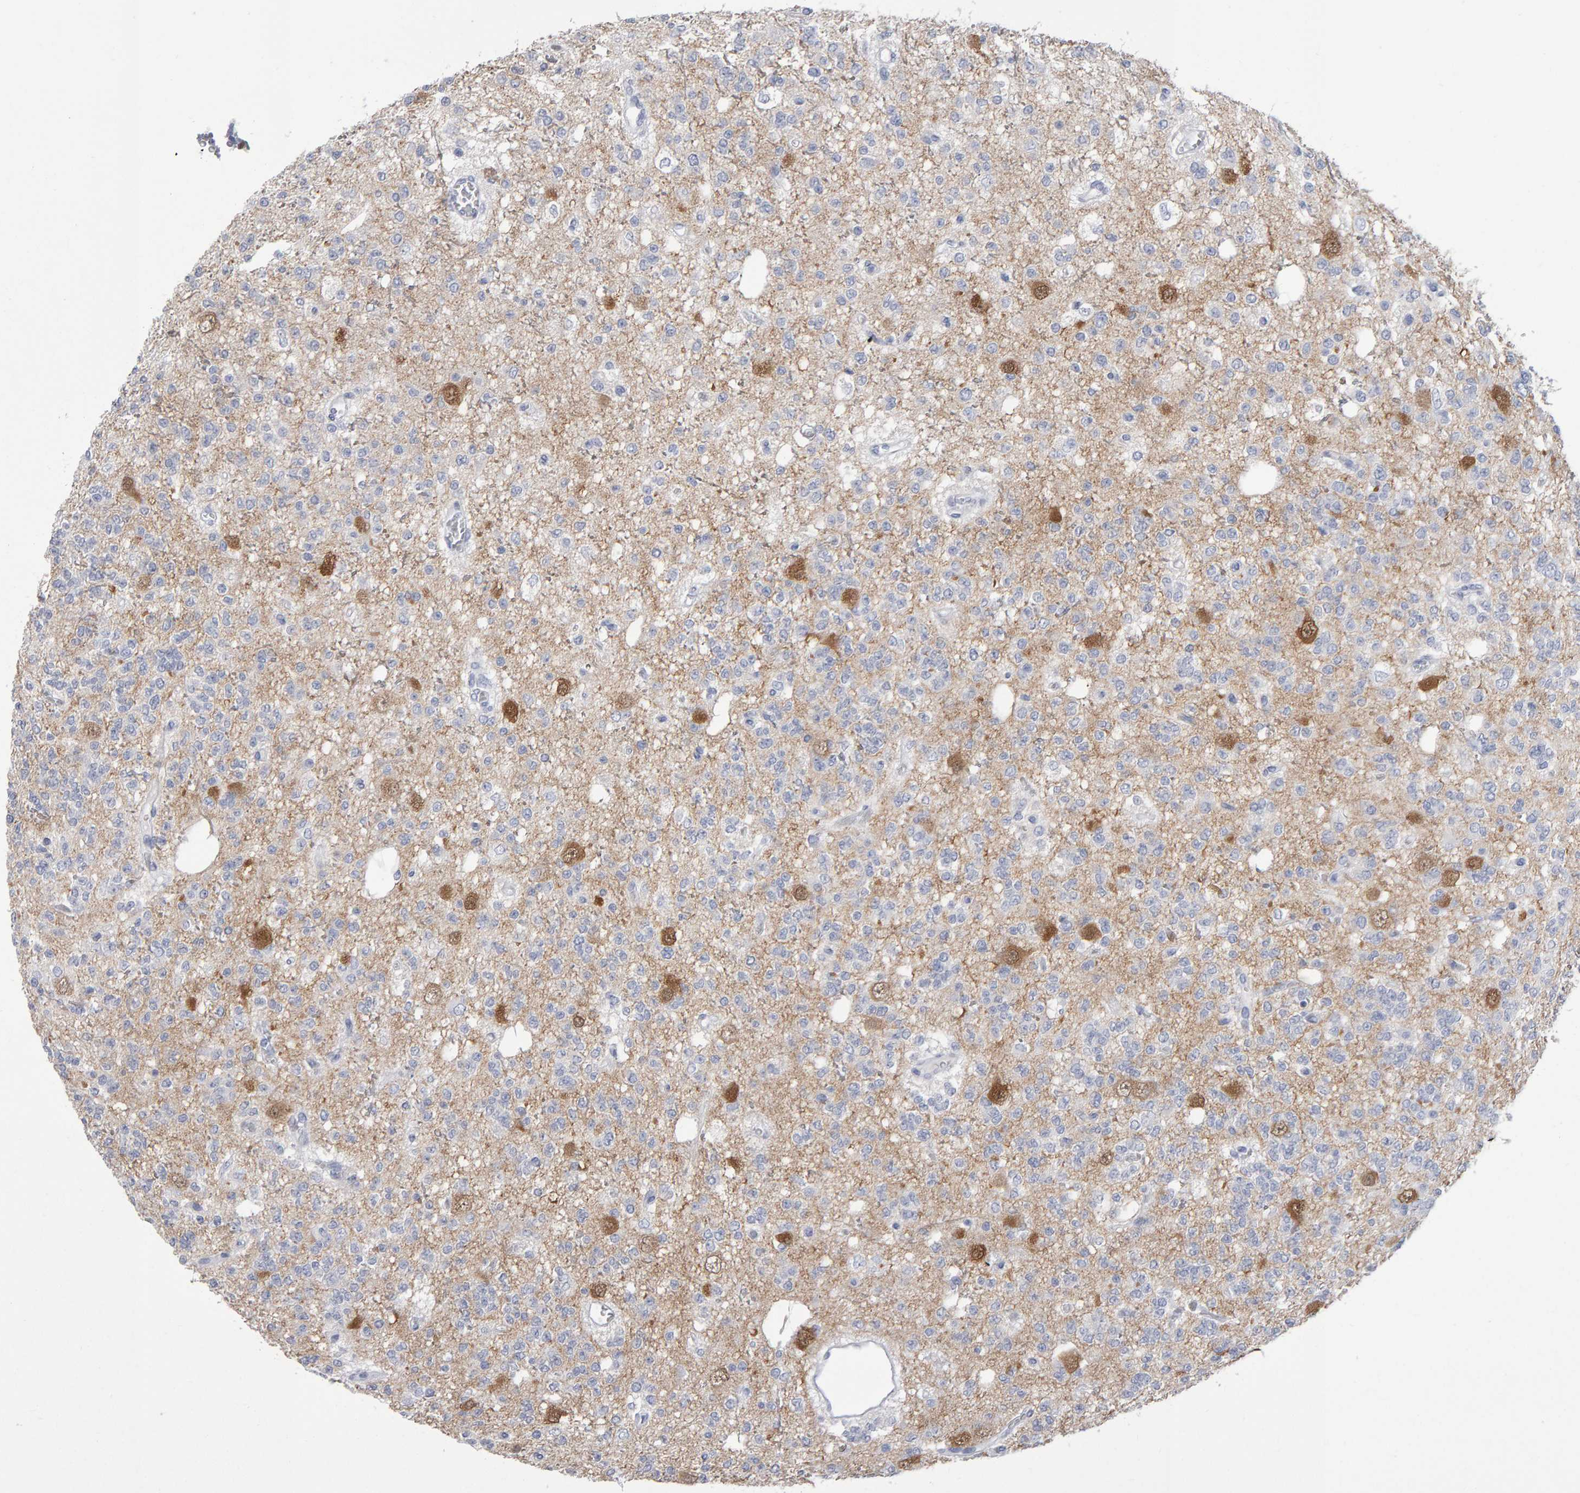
{"staining": {"intensity": "negative", "quantity": "none", "location": "none"}, "tissue": "glioma", "cell_type": "Tumor cells", "image_type": "cancer", "snomed": [{"axis": "morphology", "description": "Glioma, malignant, Low grade"}, {"axis": "topography", "description": "Brain"}], "caption": "This is an immunohistochemistry (IHC) histopathology image of malignant low-grade glioma. There is no staining in tumor cells.", "gene": "NCDN", "patient": {"sex": "male", "age": 38}}